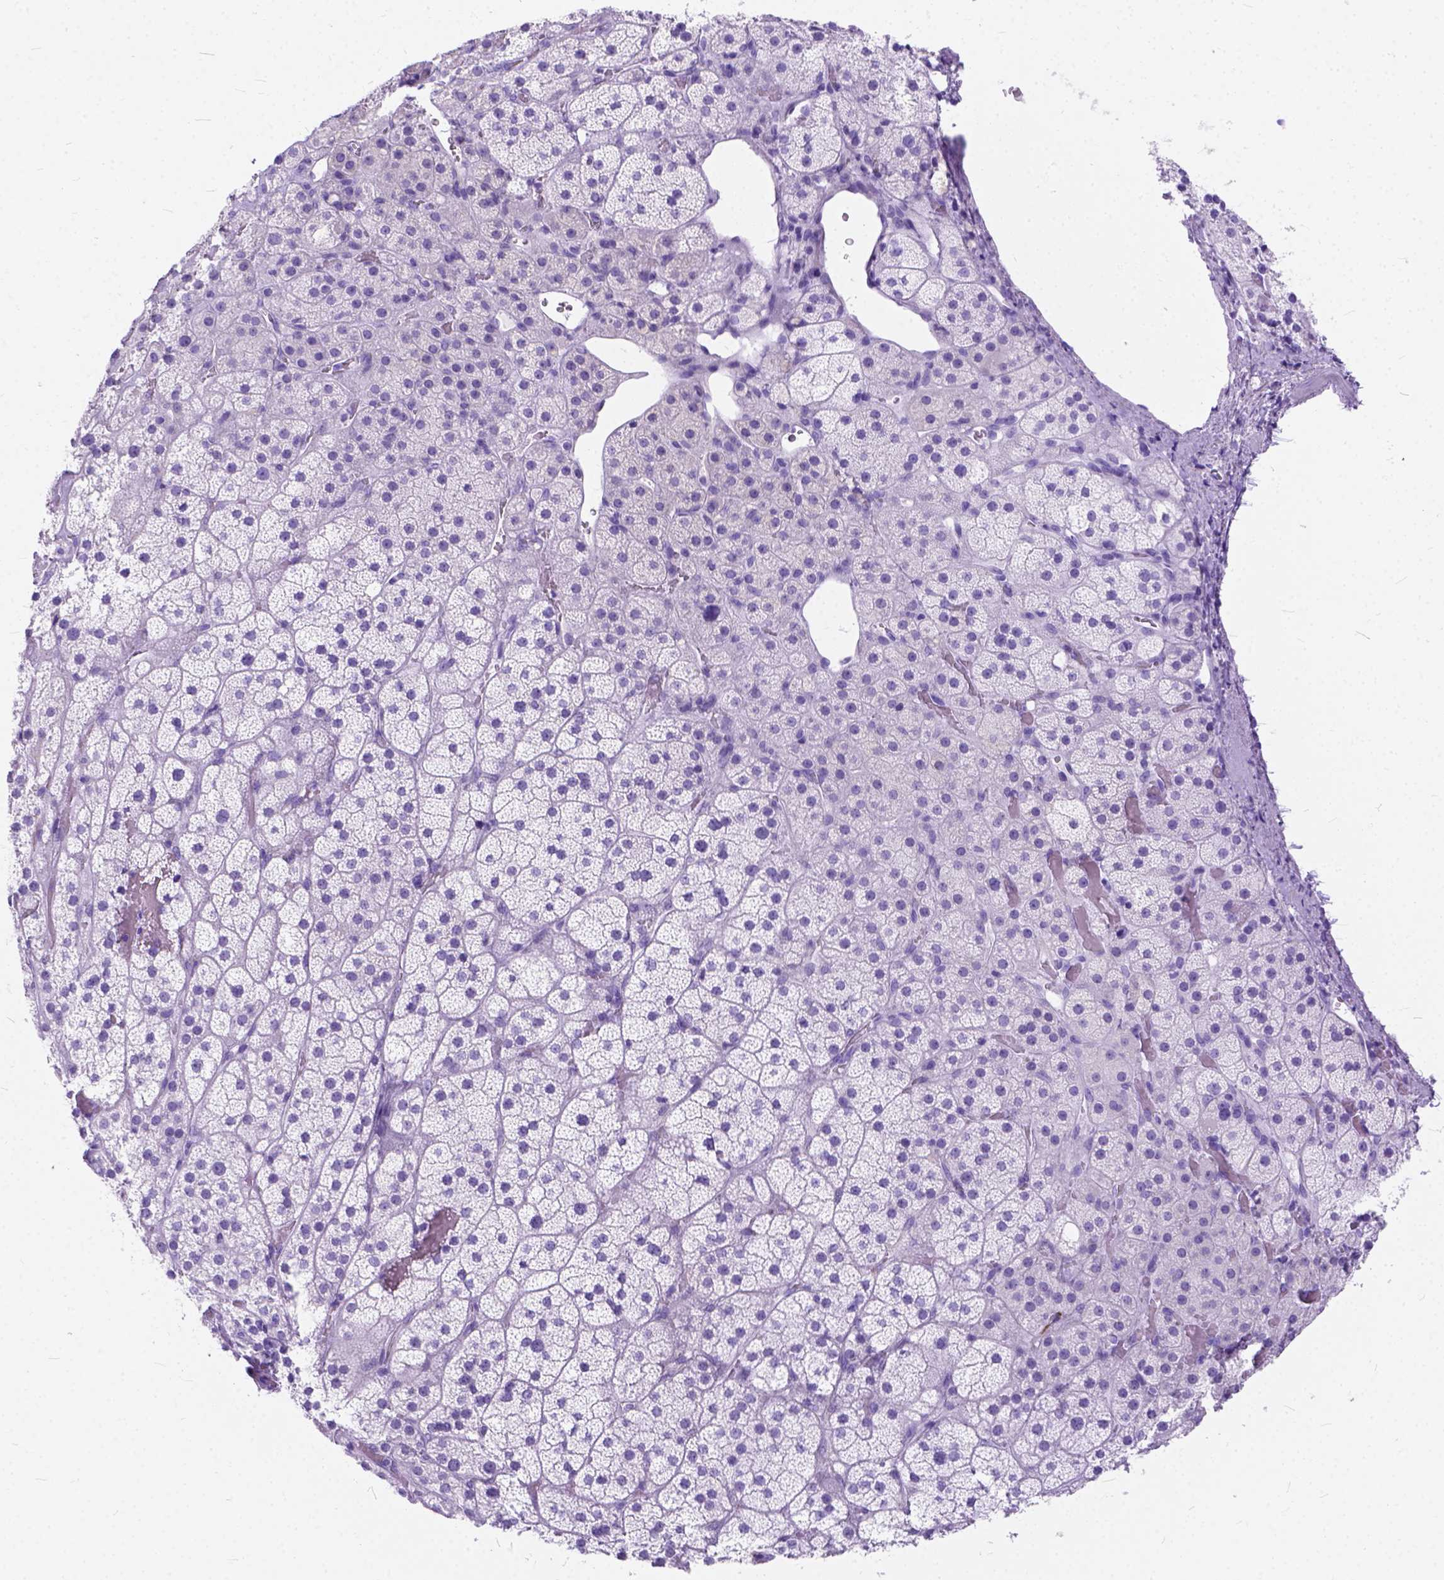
{"staining": {"intensity": "negative", "quantity": "none", "location": "none"}, "tissue": "adrenal gland", "cell_type": "Glandular cells", "image_type": "normal", "snomed": [{"axis": "morphology", "description": "Normal tissue, NOS"}, {"axis": "topography", "description": "Adrenal gland"}], "caption": "Immunohistochemistry photomicrograph of unremarkable human adrenal gland stained for a protein (brown), which displays no staining in glandular cells.", "gene": "C1QTNF3", "patient": {"sex": "male", "age": 57}}